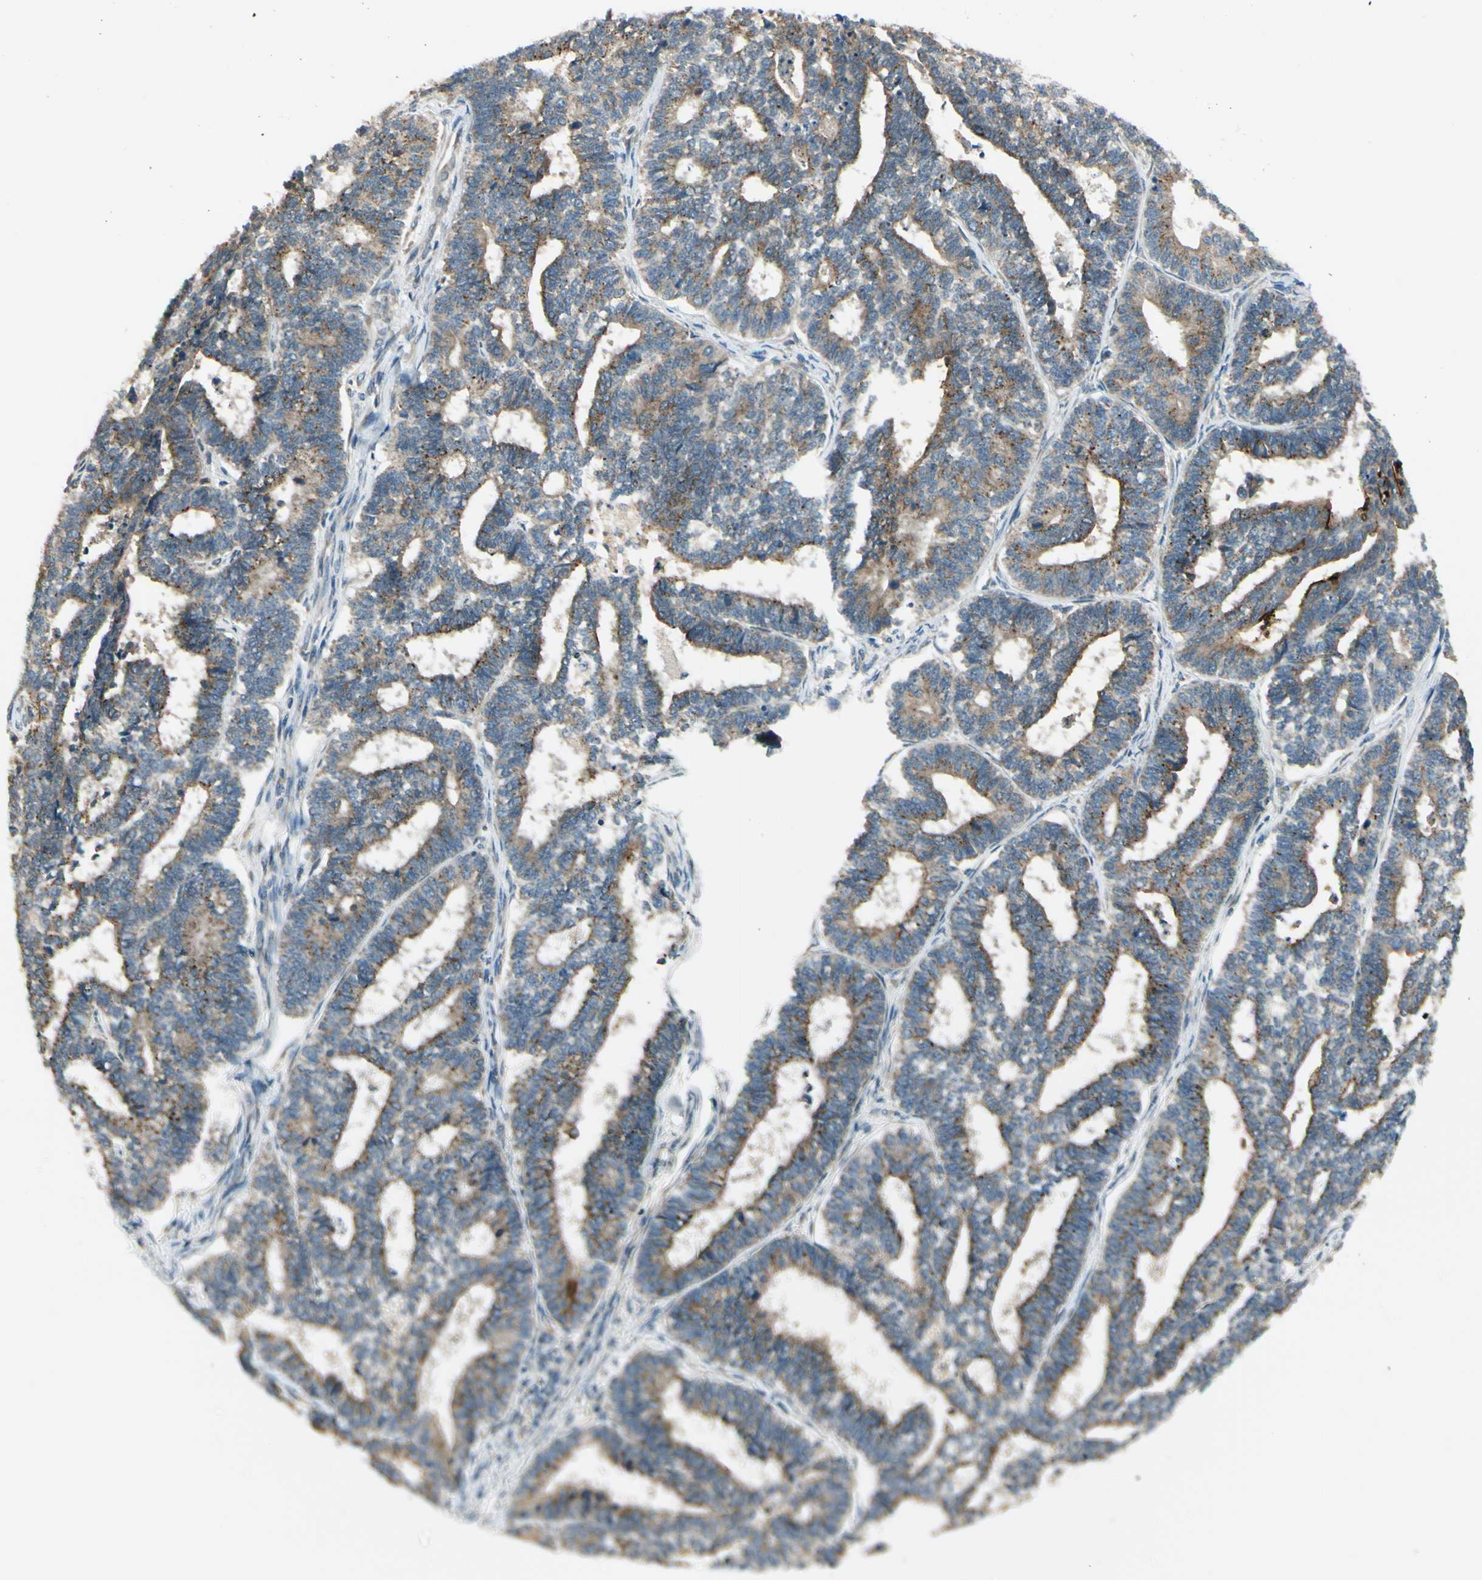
{"staining": {"intensity": "moderate", "quantity": ">75%", "location": "cytoplasmic/membranous"}, "tissue": "endometrial cancer", "cell_type": "Tumor cells", "image_type": "cancer", "snomed": [{"axis": "morphology", "description": "Adenocarcinoma, NOS"}, {"axis": "topography", "description": "Endometrium"}], "caption": "A histopathology image showing moderate cytoplasmic/membranous positivity in approximately >75% of tumor cells in endometrial cancer (adenocarcinoma), as visualized by brown immunohistochemical staining.", "gene": "BNIP1", "patient": {"sex": "female", "age": 70}}